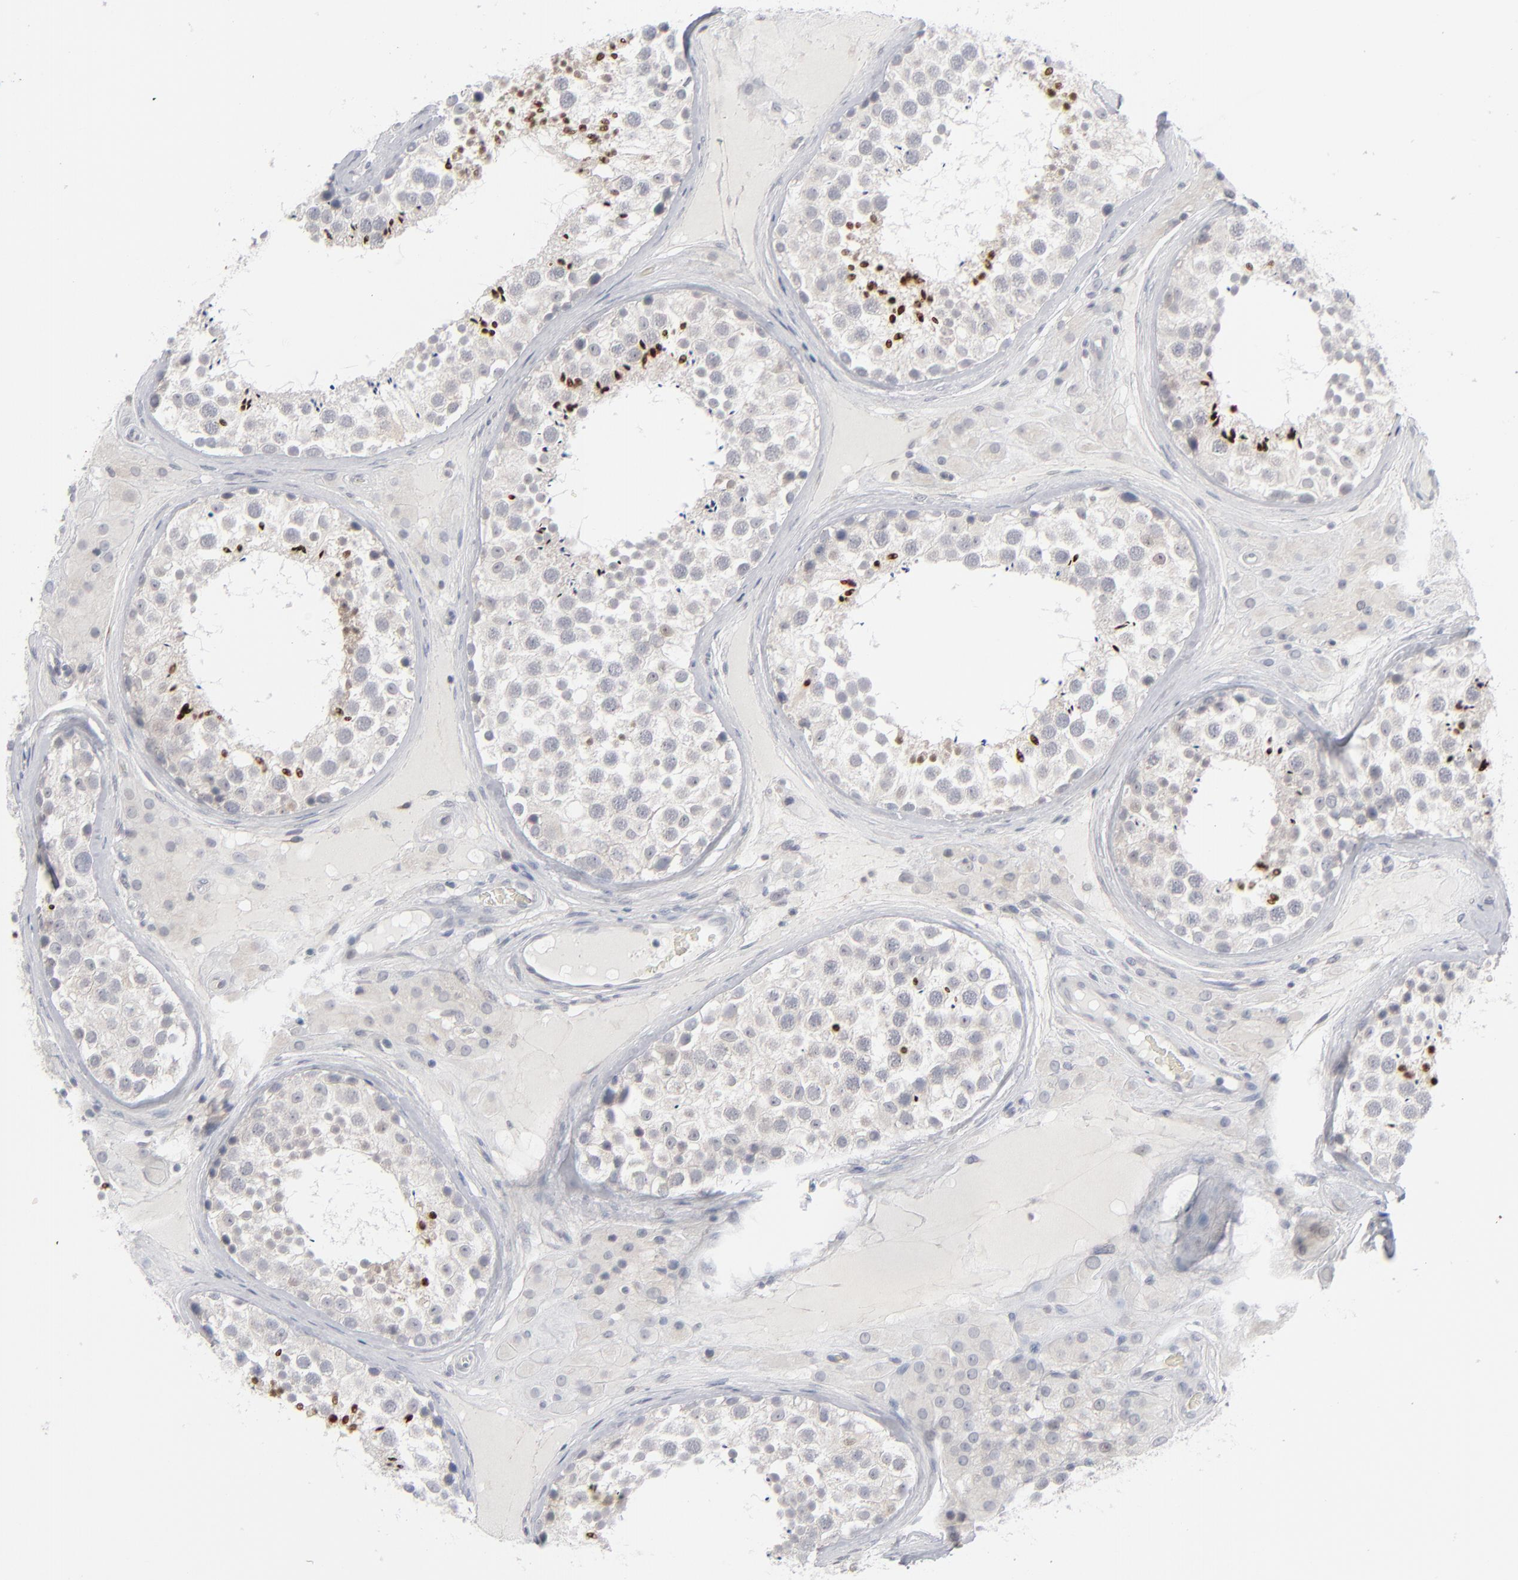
{"staining": {"intensity": "strong", "quantity": "<25%", "location": "nuclear"}, "tissue": "testis", "cell_type": "Cells in seminiferous ducts", "image_type": "normal", "snomed": [{"axis": "morphology", "description": "Normal tissue, NOS"}, {"axis": "topography", "description": "Testis"}], "caption": "Cells in seminiferous ducts show strong nuclear staining in about <25% of cells in benign testis.", "gene": "POF1B", "patient": {"sex": "male", "age": 46}}